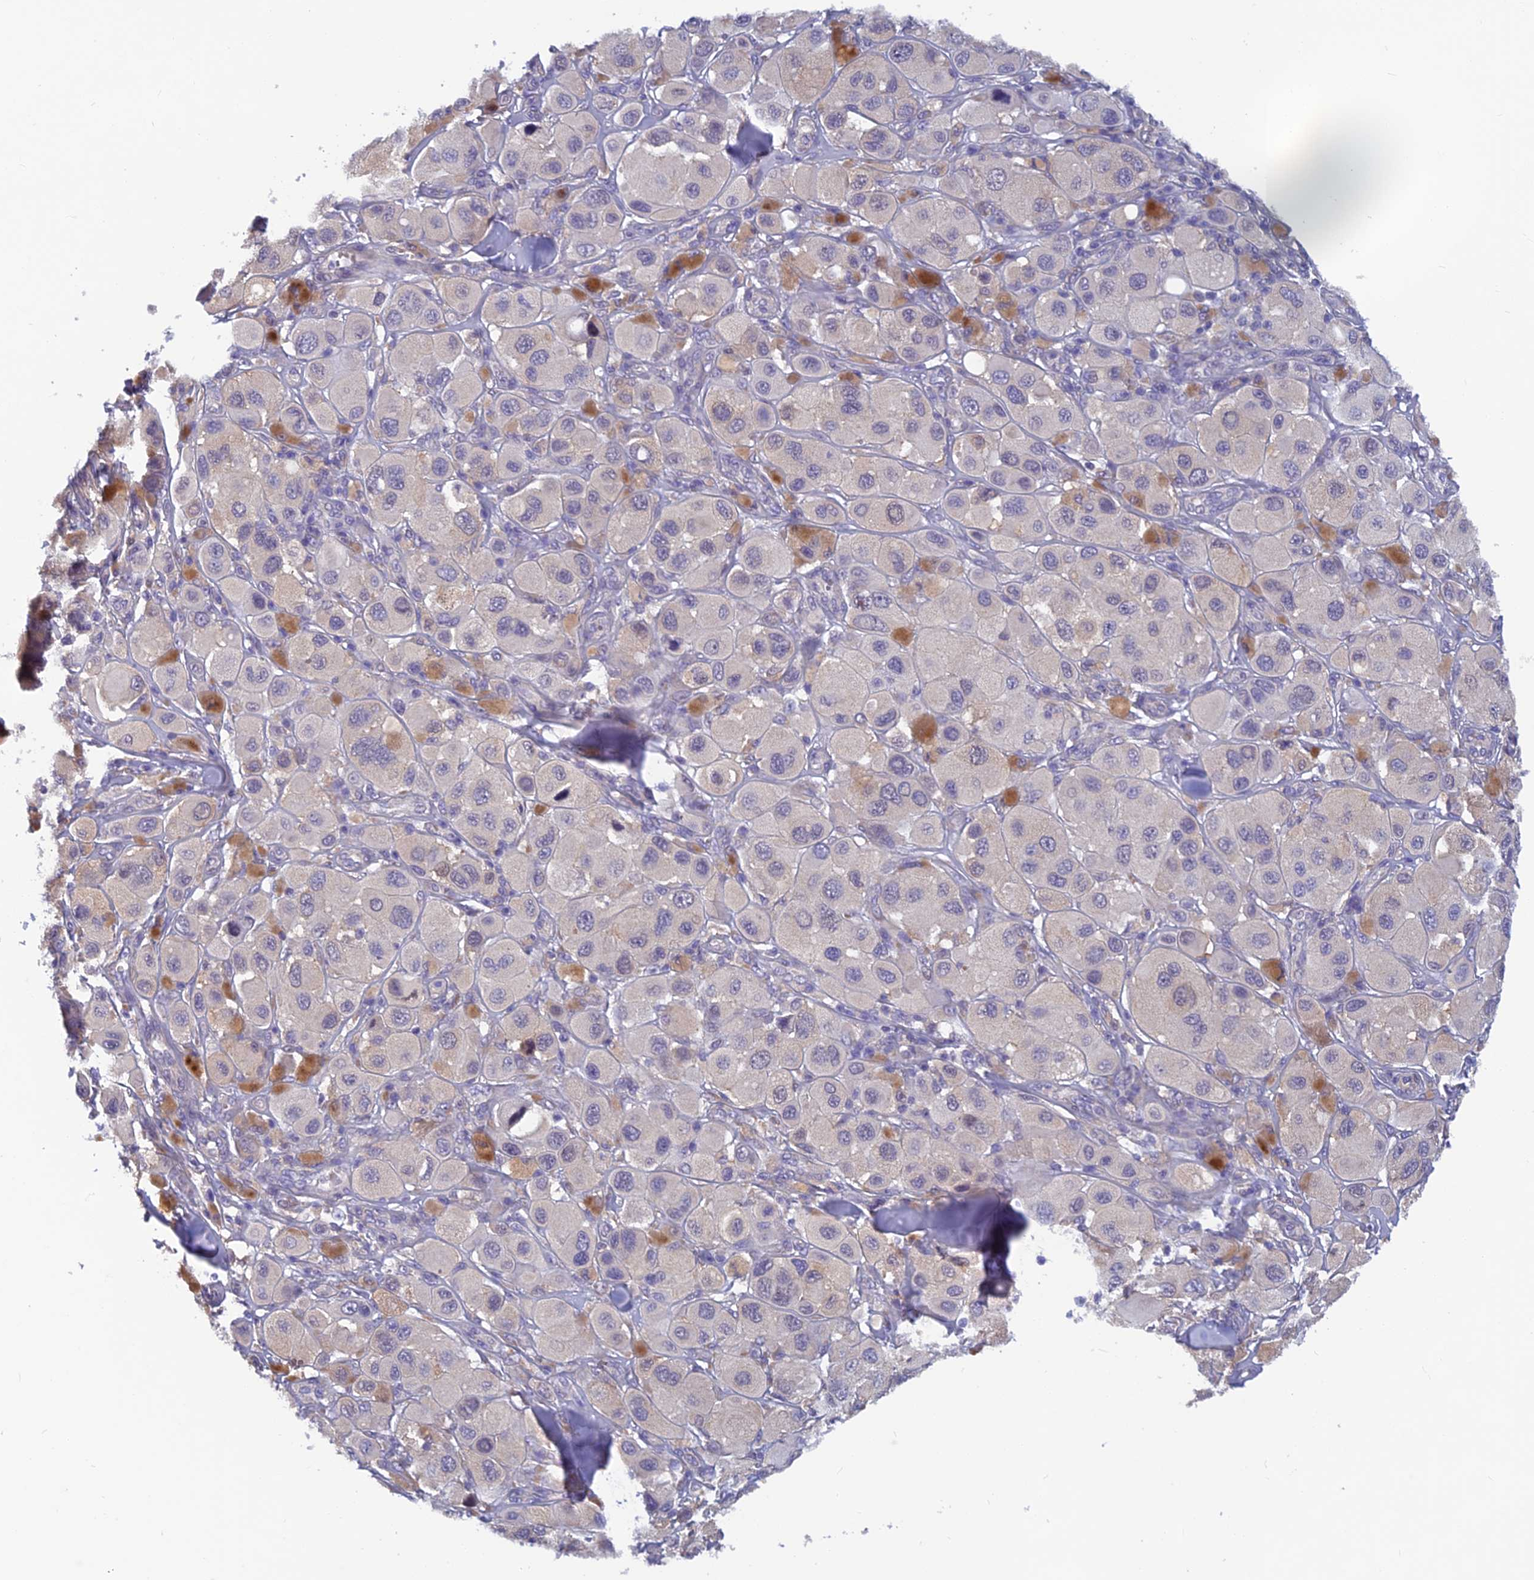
{"staining": {"intensity": "negative", "quantity": "none", "location": "none"}, "tissue": "melanoma", "cell_type": "Tumor cells", "image_type": "cancer", "snomed": [{"axis": "morphology", "description": "Malignant melanoma, Metastatic site"}, {"axis": "topography", "description": "Skin"}], "caption": "Malignant melanoma (metastatic site) stained for a protein using immunohistochemistry demonstrates no expression tumor cells.", "gene": "HECA", "patient": {"sex": "male", "age": 41}}